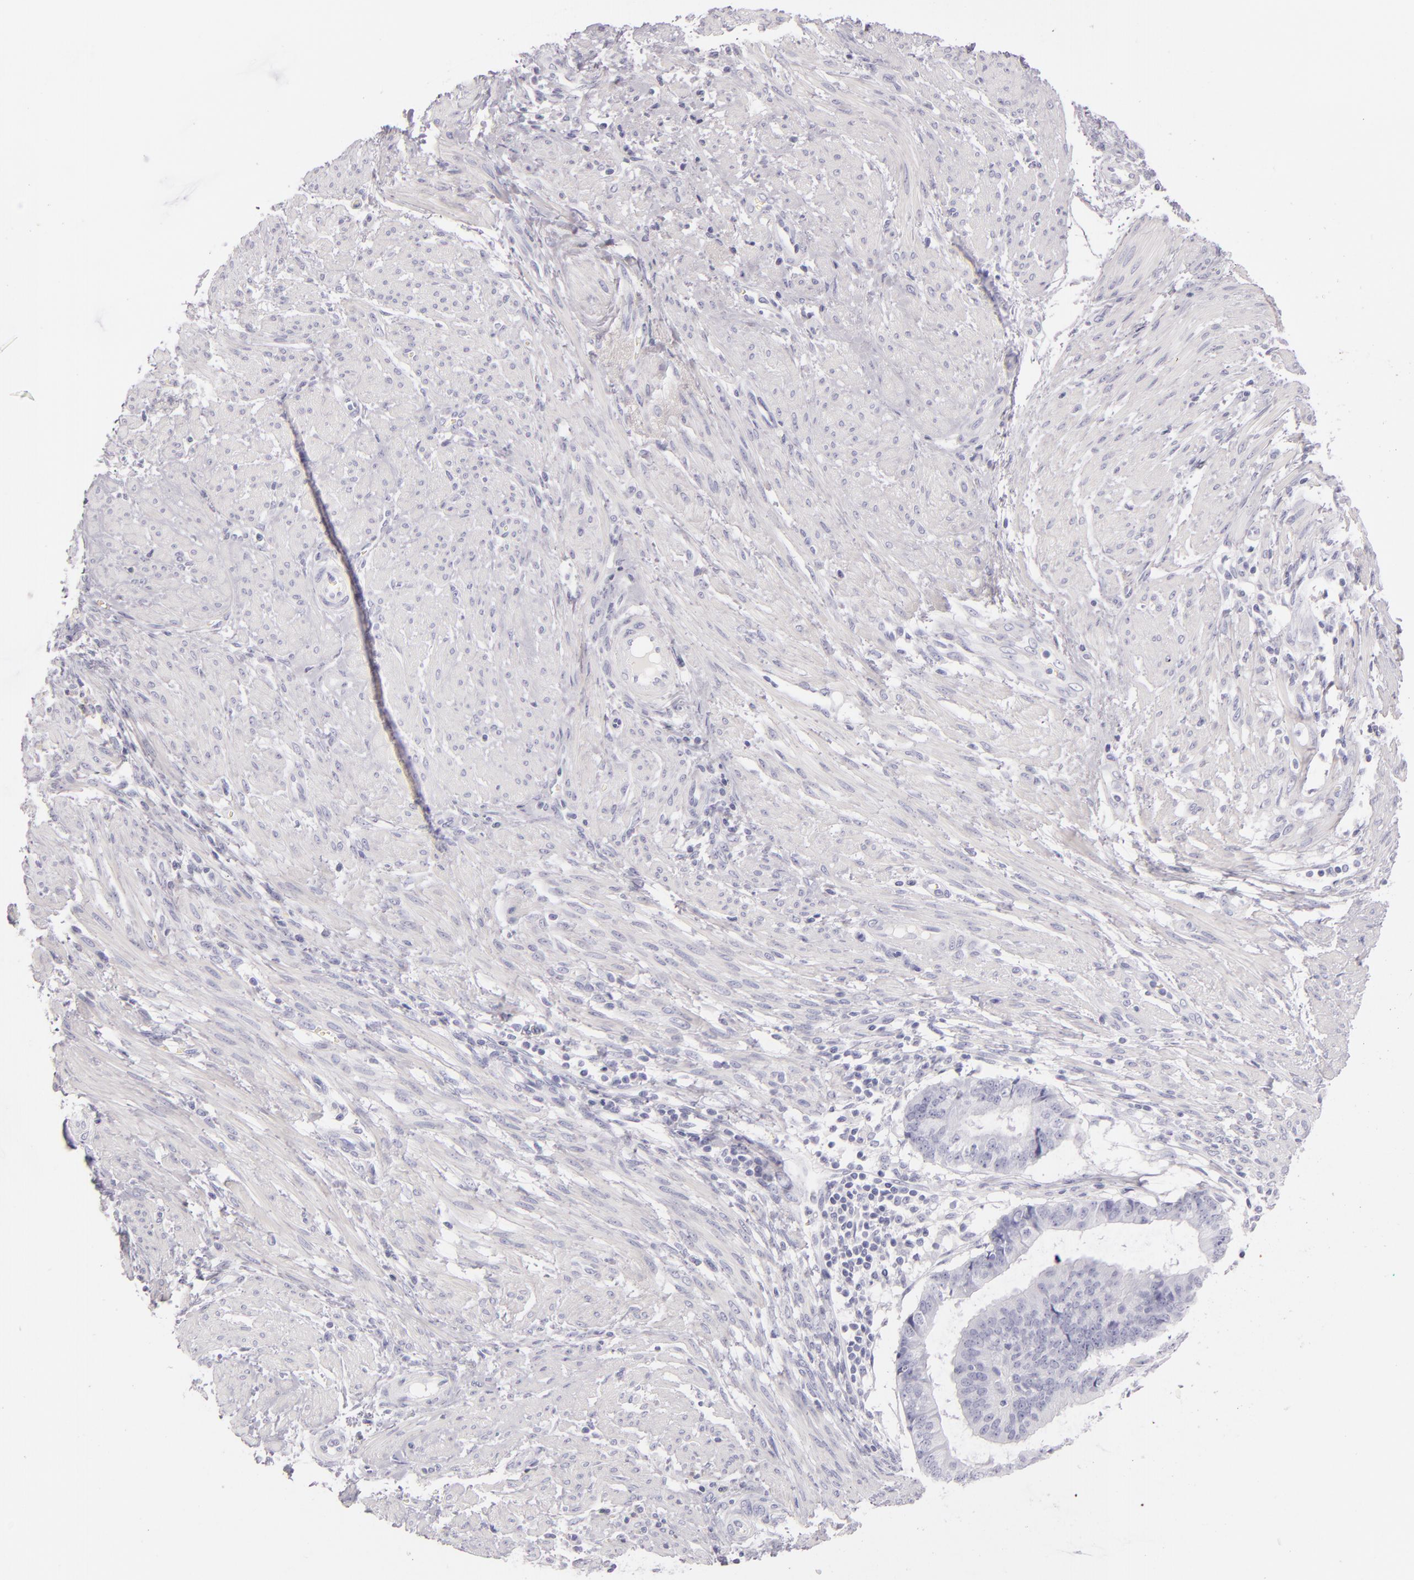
{"staining": {"intensity": "negative", "quantity": "none", "location": "none"}, "tissue": "endometrial cancer", "cell_type": "Tumor cells", "image_type": "cancer", "snomed": [{"axis": "morphology", "description": "Adenocarcinoma, NOS"}, {"axis": "topography", "description": "Endometrium"}], "caption": "Tumor cells show no significant staining in endometrial adenocarcinoma.", "gene": "FABP1", "patient": {"sex": "female", "age": 63}}